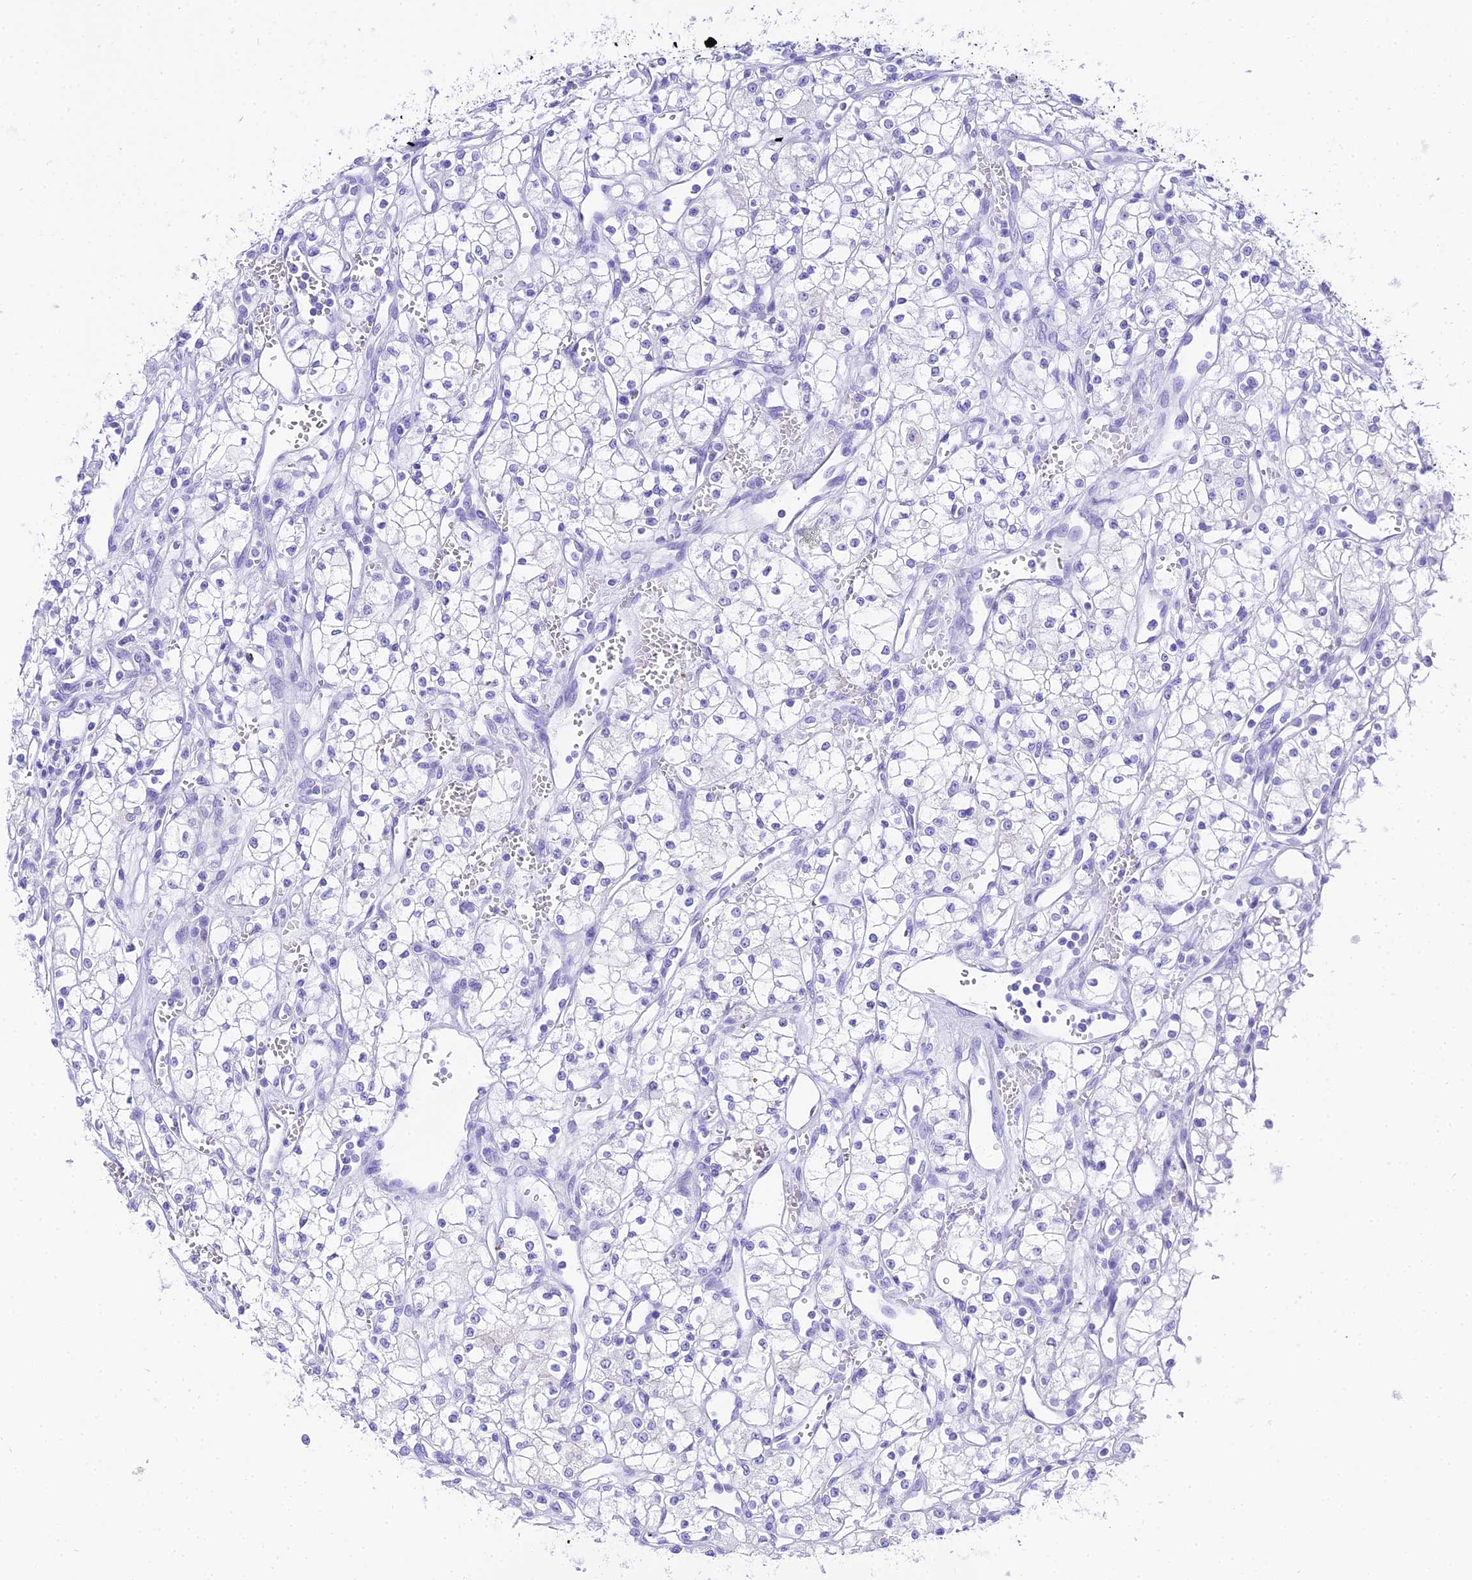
{"staining": {"intensity": "negative", "quantity": "none", "location": "none"}, "tissue": "renal cancer", "cell_type": "Tumor cells", "image_type": "cancer", "snomed": [{"axis": "morphology", "description": "Adenocarcinoma, NOS"}, {"axis": "topography", "description": "Kidney"}], "caption": "Micrograph shows no protein positivity in tumor cells of adenocarcinoma (renal) tissue.", "gene": "TRMT44", "patient": {"sex": "male", "age": 59}}